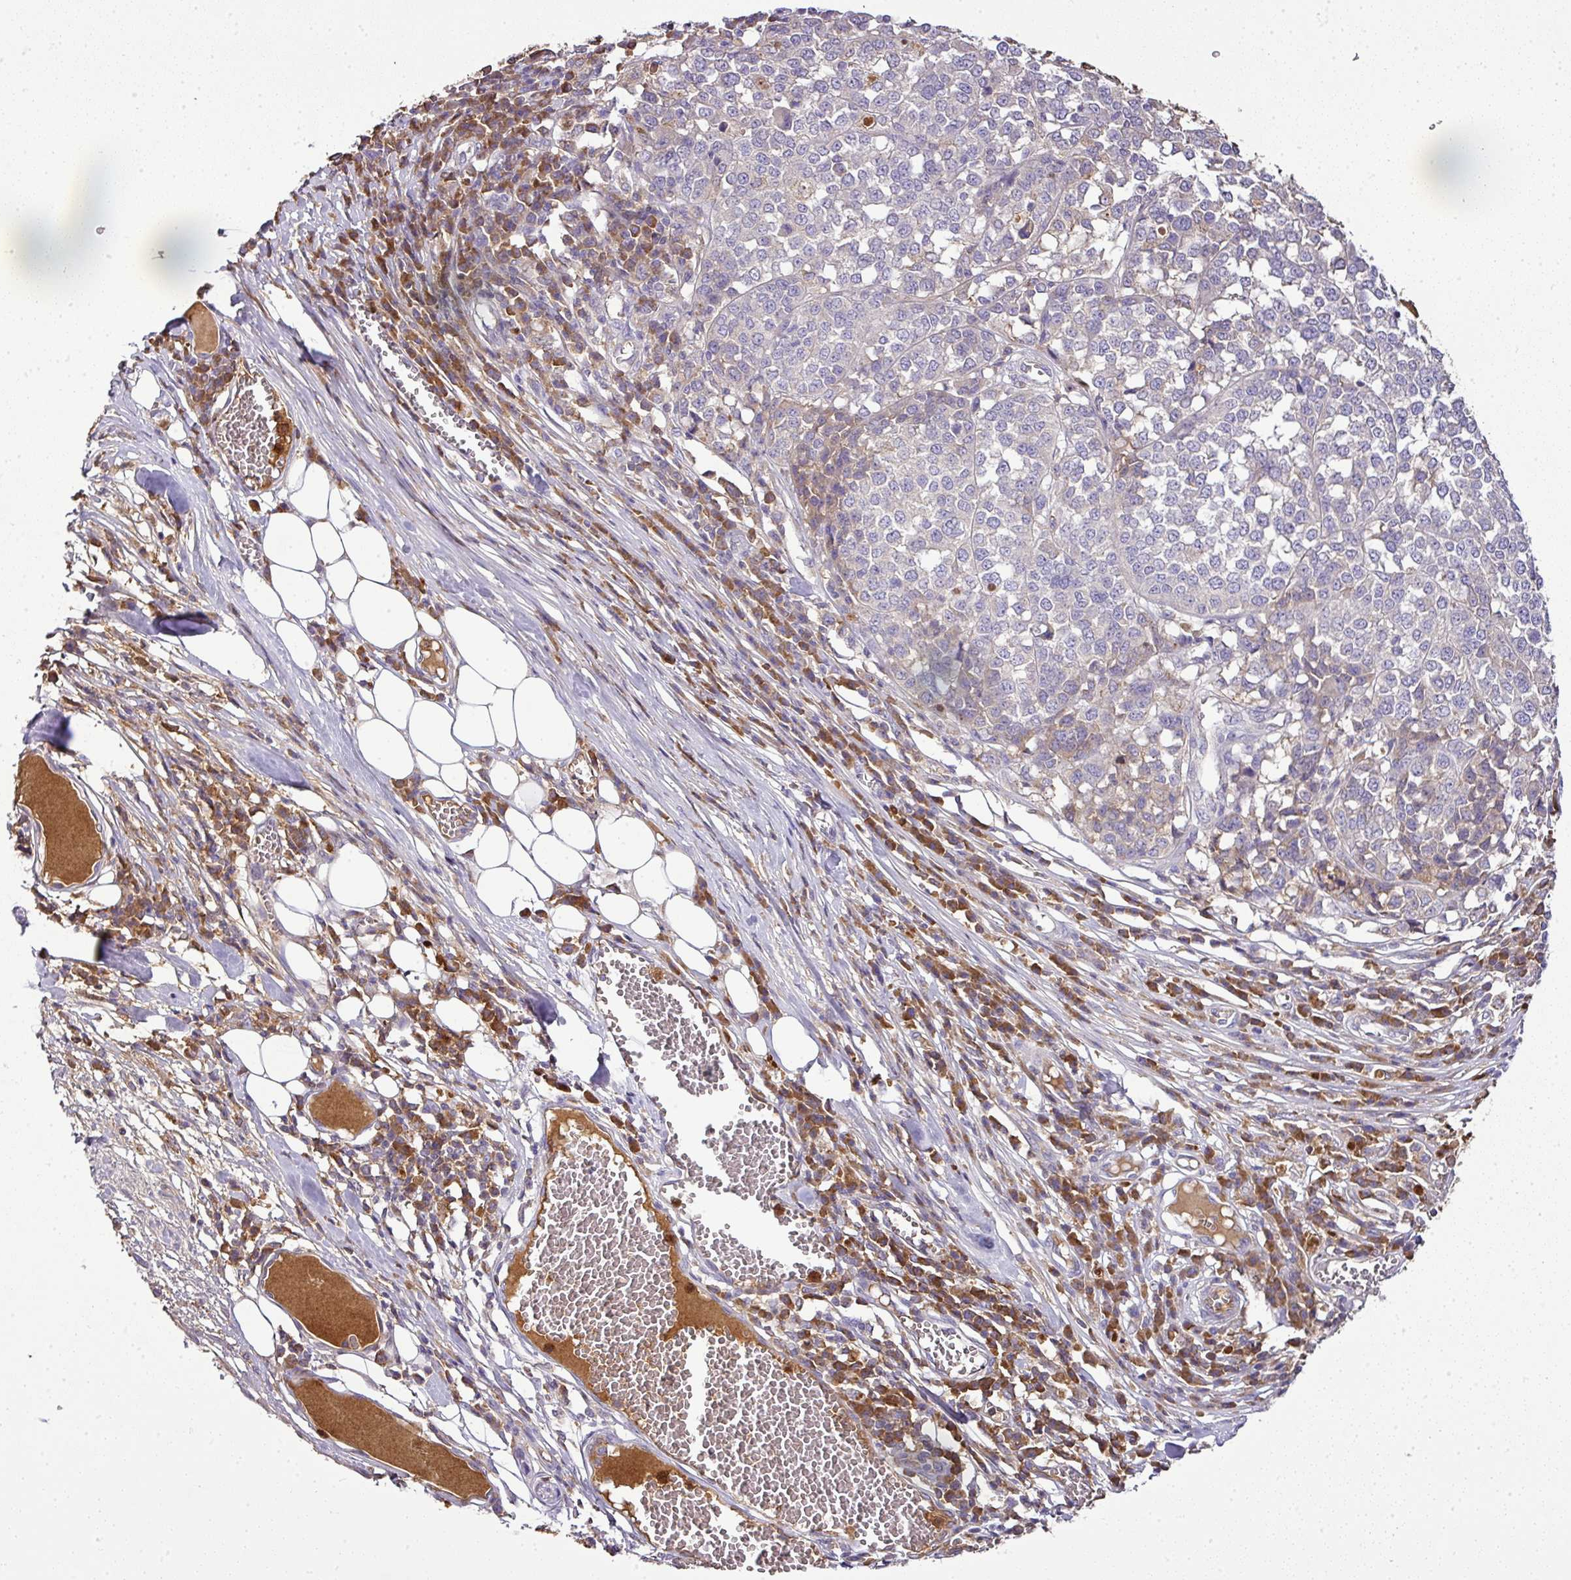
{"staining": {"intensity": "weak", "quantity": "25%-75%", "location": "cytoplasmic/membranous"}, "tissue": "melanoma", "cell_type": "Tumor cells", "image_type": "cancer", "snomed": [{"axis": "morphology", "description": "Malignant melanoma, Metastatic site"}, {"axis": "topography", "description": "Lymph node"}], "caption": "Human malignant melanoma (metastatic site) stained for a protein (brown) exhibits weak cytoplasmic/membranous positive staining in approximately 25%-75% of tumor cells.", "gene": "CAB39L", "patient": {"sex": "male", "age": 44}}